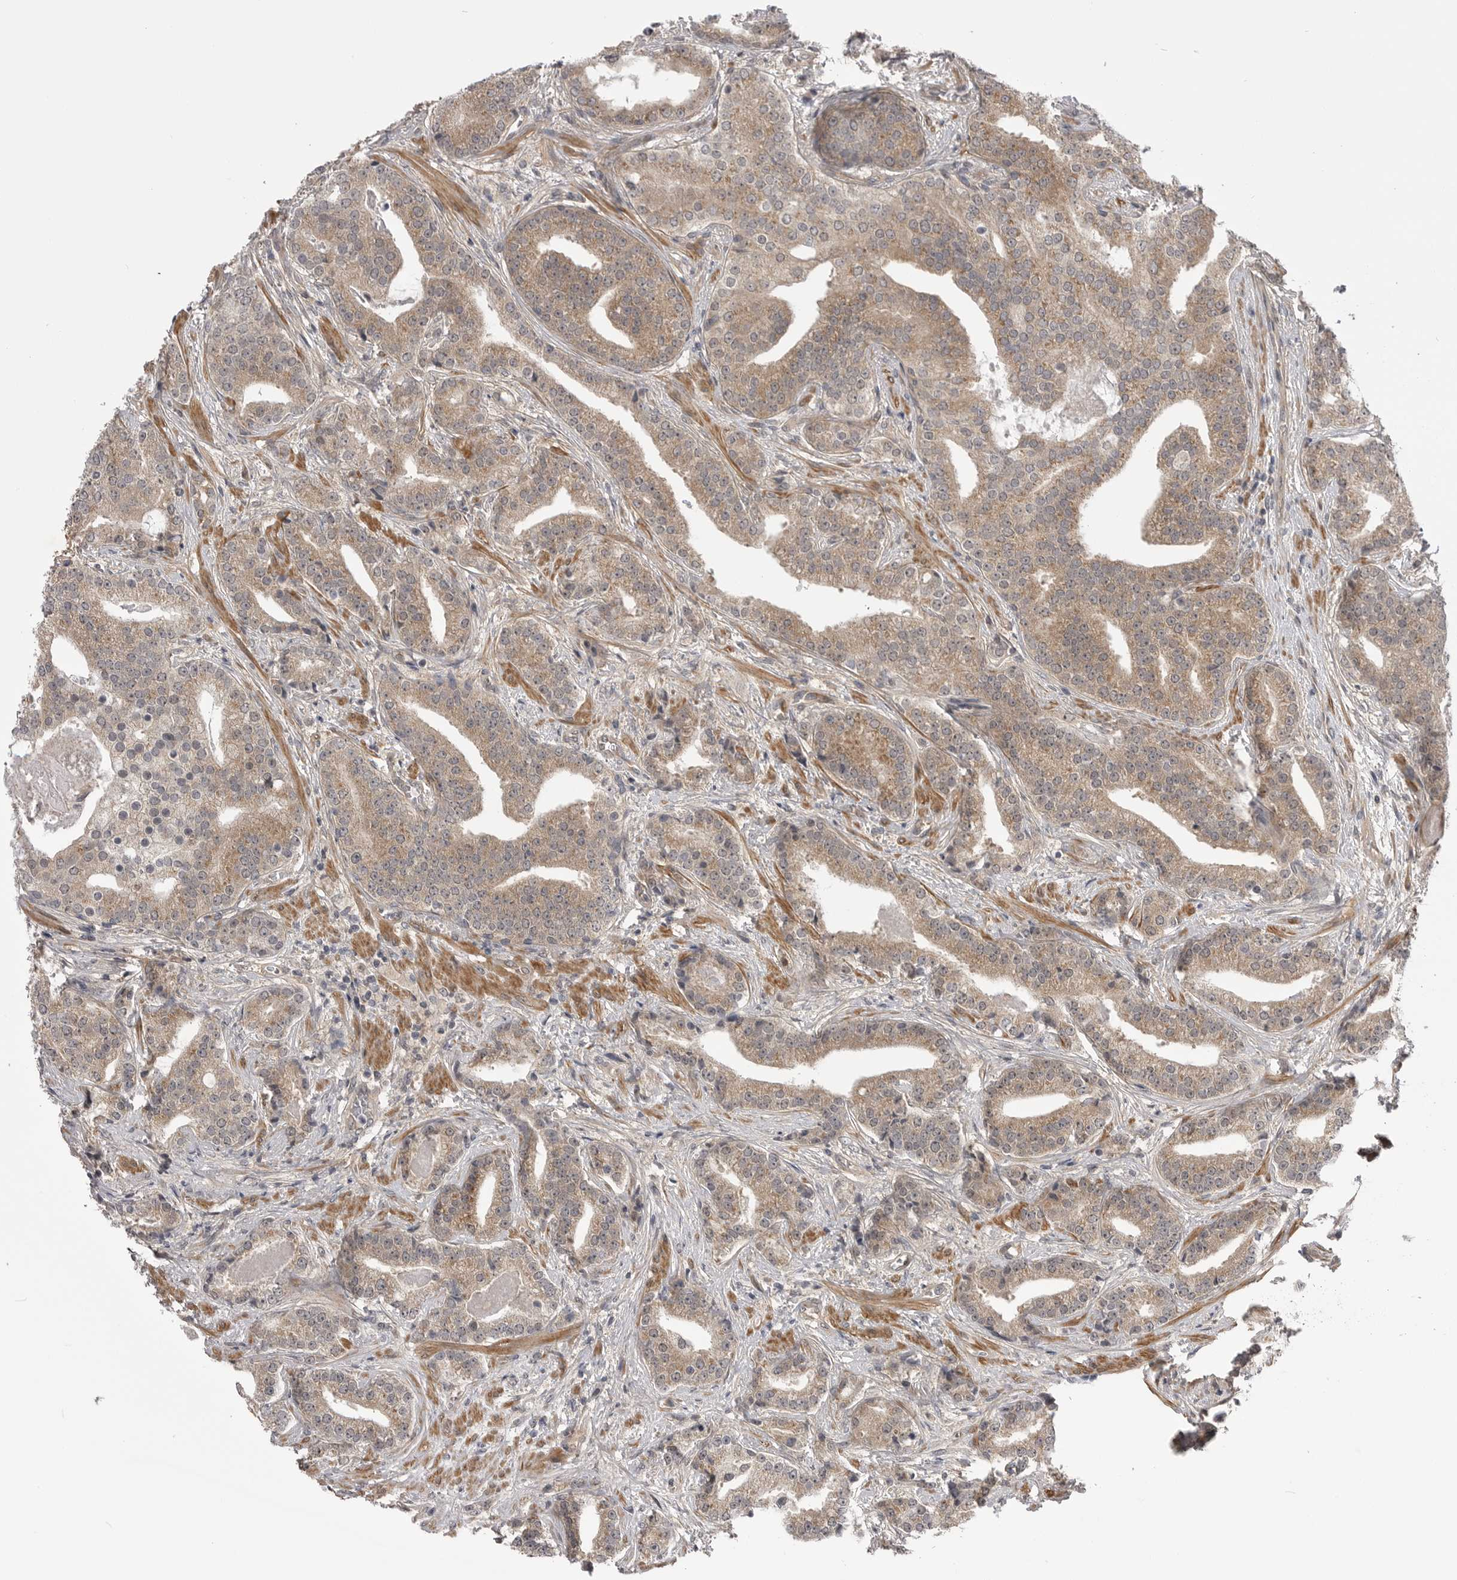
{"staining": {"intensity": "weak", "quantity": ">75%", "location": "cytoplasmic/membranous"}, "tissue": "prostate cancer", "cell_type": "Tumor cells", "image_type": "cancer", "snomed": [{"axis": "morphology", "description": "Adenocarcinoma, Low grade"}, {"axis": "topography", "description": "Prostate"}], "caption": "Immunohistochemical staining of low-grade adenocarcinoma (prostate) reveals low levels of weak cytoplasmic/membranous protein expression in about >75% of tumor cells. (Stains: DAB in brown, nuclei in blue, Microscopy: brightfield microscopy at high magnification).", "gene": "PDCL", "patient": {"sex": "male", "age": 67}}